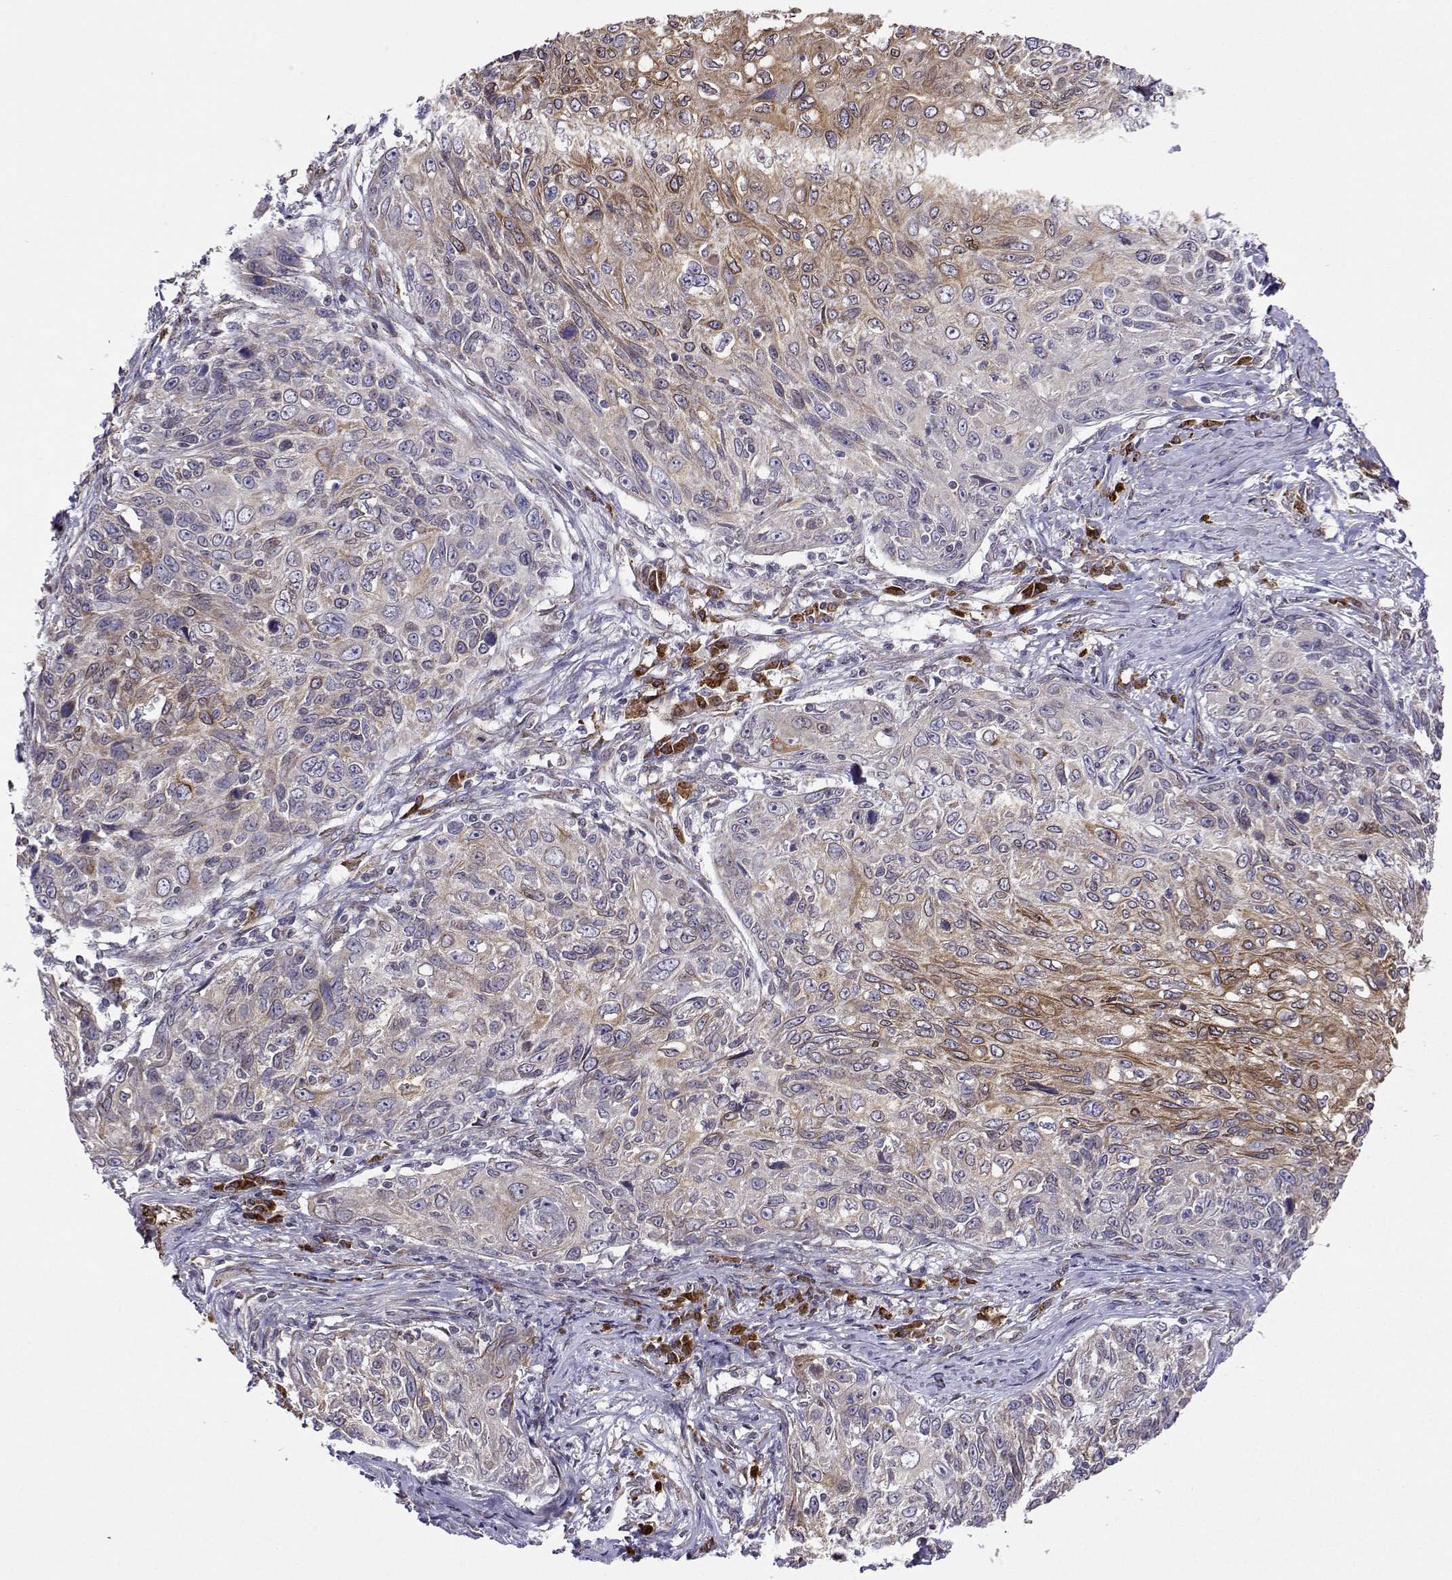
{"staining": {"intensity": "moderate", "quantity": "<25%", "location": "cytoplasmic/membranous"}, "tissue": "skin cancer", "cell_type": "Tumor cells", "image_type": "cancer", "snomed": [{"axis": "morphology", "description": "Squamous cell carcinoma, NOS"}, {"axis": "topography", "description": "Skin"}], "caption": "High-magnification brightfield microscopy of skin cancer stained with DAB (3,3'-diaminobenzidine) (brown) and counterstained with hematoxylin (blue). tumor cells exhibit moderate cytoplasmic/membranous expression is identified in about<25% of cells. (DAB (3,3'-diaminobenzidine) IHC with brightfield microscopy, high magnification).", "gene": "PGRMC2", "patient": {"sex": "male", "age": 92}}